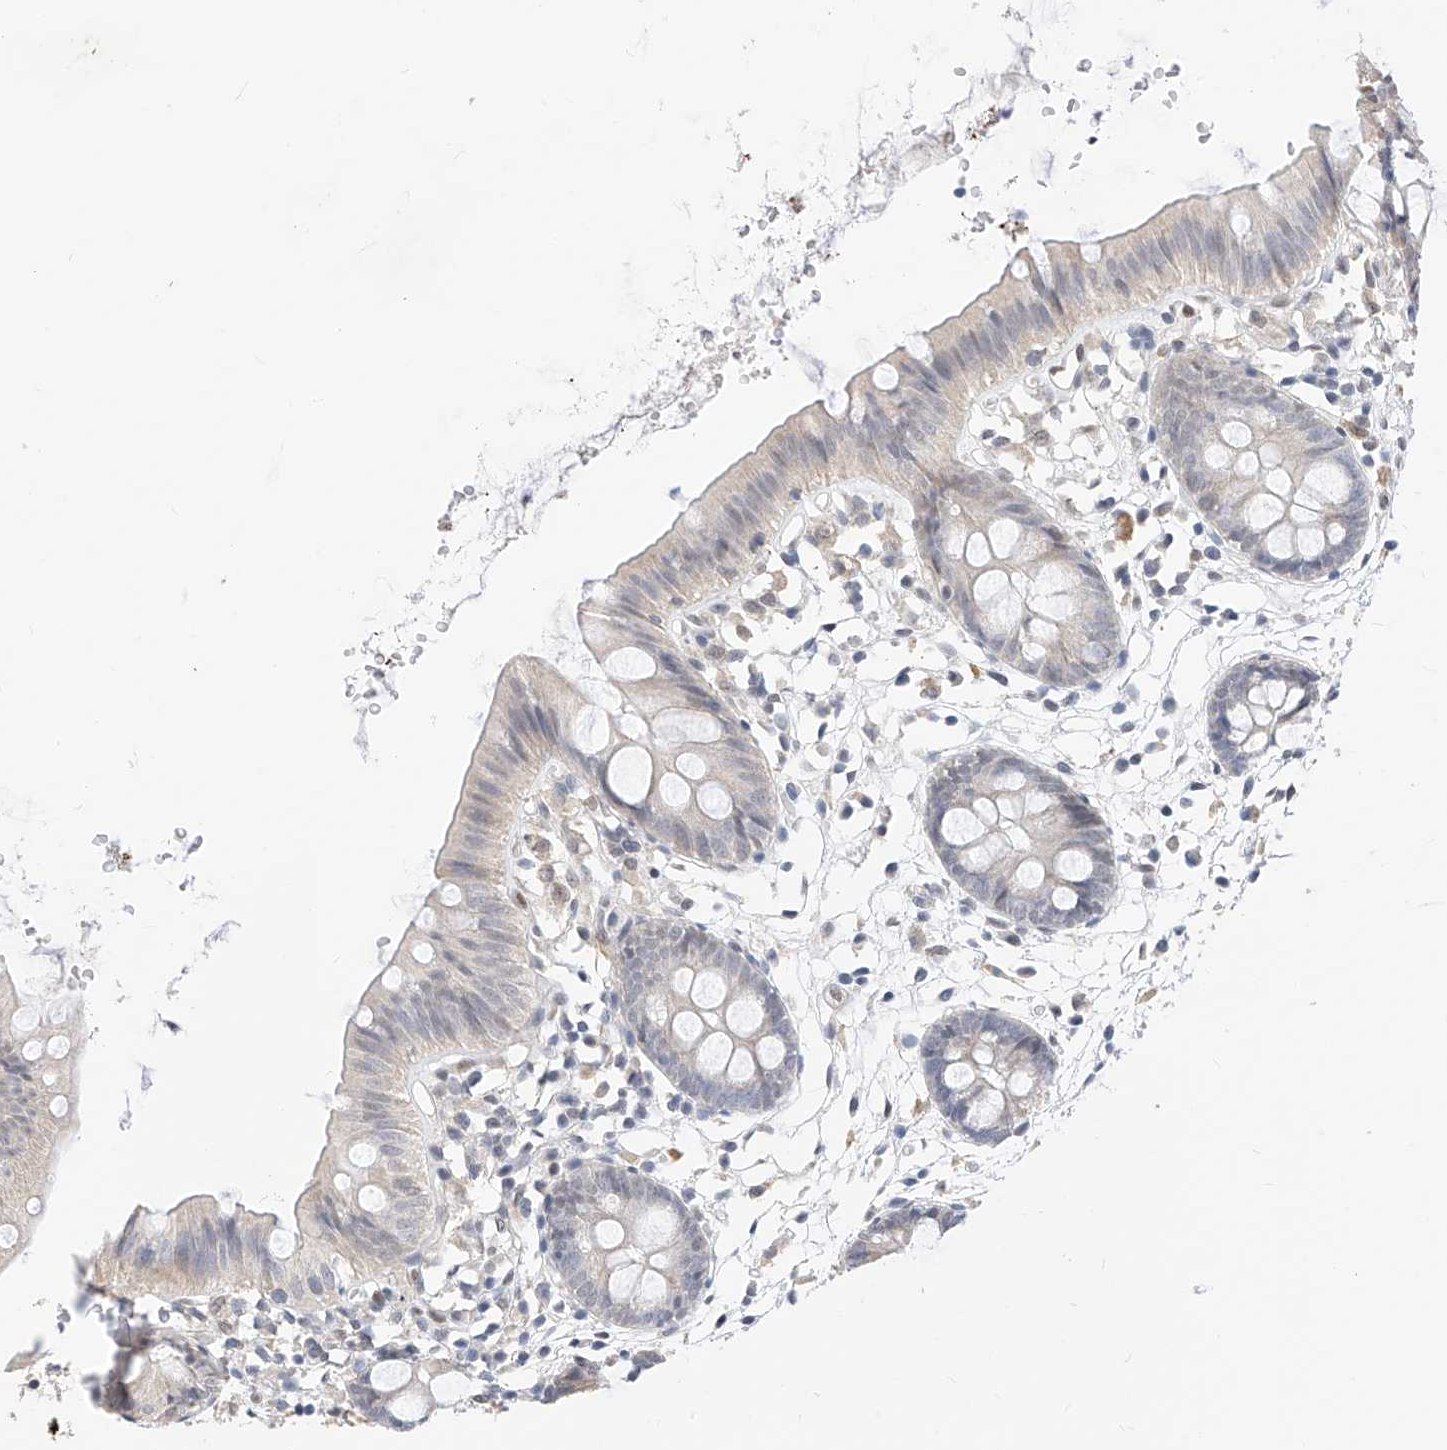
{"staining": {"intensity": "negative", "quantity": "none", "location": "none"}, "tissue": "colon", "cell_type": "Endothelial cells", "image_type": "normal", "snomed": [{"axis": "morphology", "description": "Normal tissue, NOS"}, {"axis": "topography", "description": "Colon"}], "caption": "Immunohistochemistry (IHC) of benign colon demonstrates no positivity in endothelial cells.", "gene": "KCNJ1", "patient": {"sex": "male", "age": 56}}